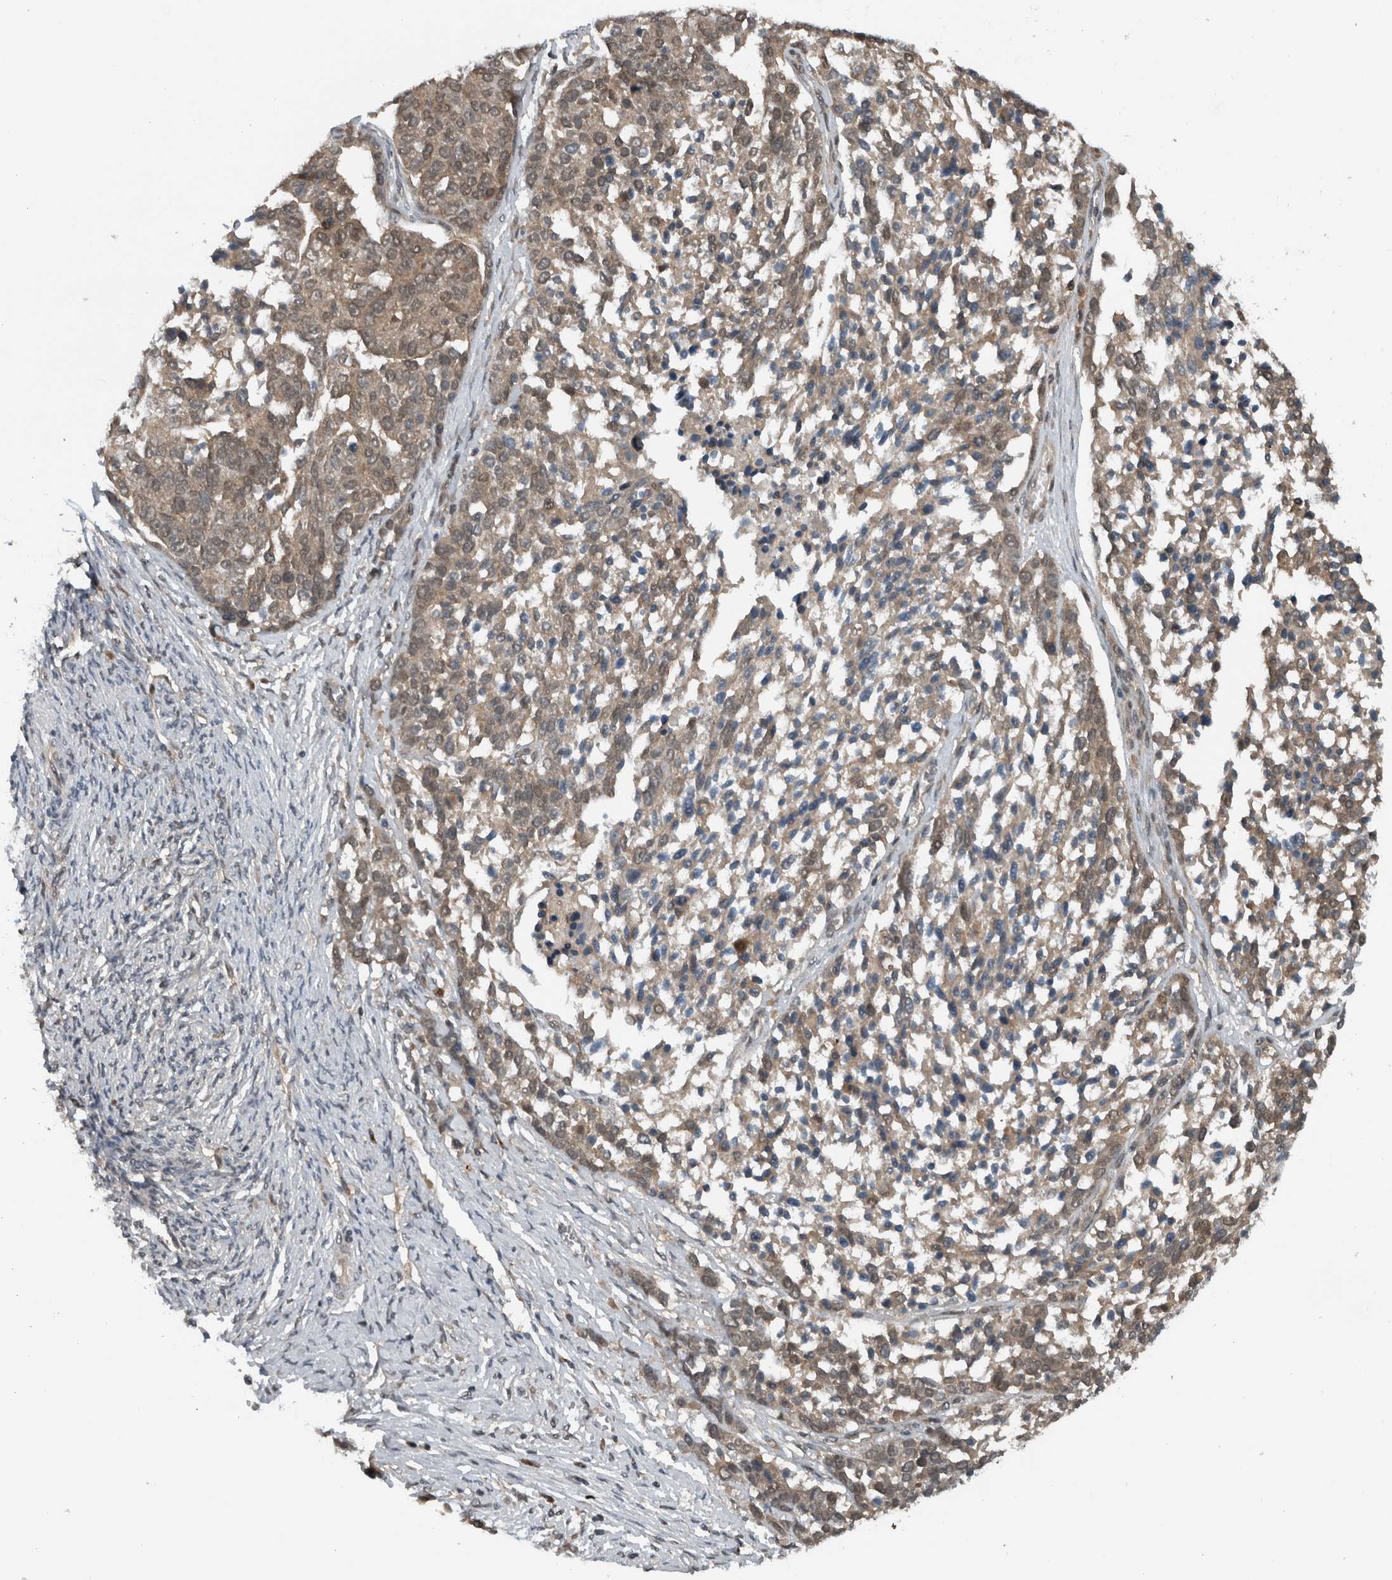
{"staining": {"intensity": "weak", "quantity": ">75%", "location": "cytoplasmic/membranous"}, "tissue": "ovarian cancer", "cell_type": "Tumor cells", "image_type": "cancer", "snomed": [{"axis": "morphology", "description": "Cystadenocarcinoma, serous, NOS"}, {"axis": "topography", "description": "Ovary"}], "caption": "An IHC image of tumor tissue is shown. Protein staining in brown labels weak cytoplasmic/membranous positivity in ovarian cancer (serous cystadenocarcinoma) within tumor cells. Using DAB (3,3'-diaminobenzidine) (brown) and hematoxylin (blue) stains, captured at high magnification using brightfield microscopy.", "gene": "SPAG7", "patient": {"sex": "female", "age": 44}}